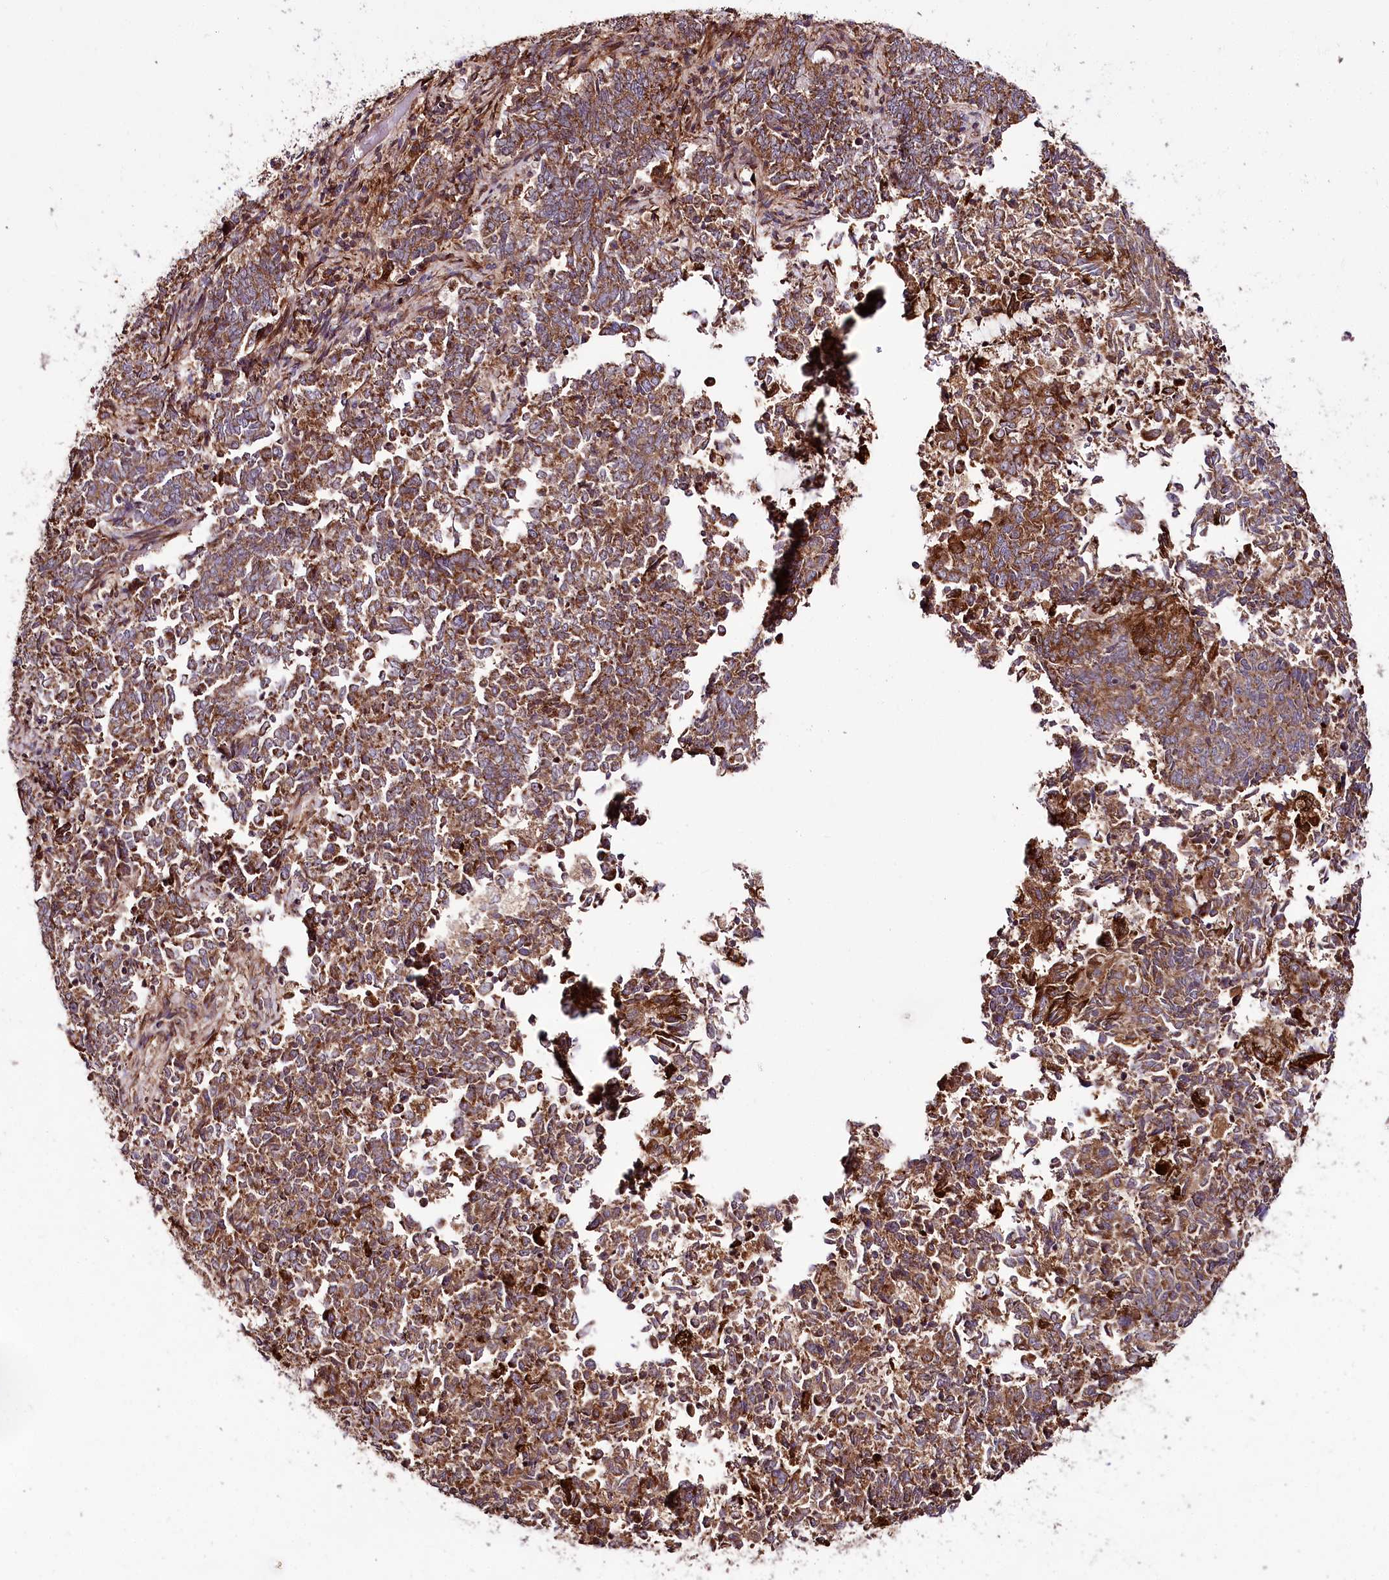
{"staining": {"intensity": "strong", "quantity": ">75%", "location": "cytoplasmic/membranous"}, "tissue": "endometrial cancer", "cell_type": "Tumor cells", "image_type": "cancer", "snomed": [{"axis": "morphology", "description": "Adenocarcinoma, NOS"}, {"axis": "topography", "description": "Endometrium"}], "caption": "A high-resolution micrograph shows immunohistochemistry (IHC) staining of endometrial cancer (adenocarcinoma), which demonstrates strong cytoplasmic/membranous expression in about >75% of tumor cells.", "gene": "RAB7A", "patient": {"sex": "female", "age": 80}}